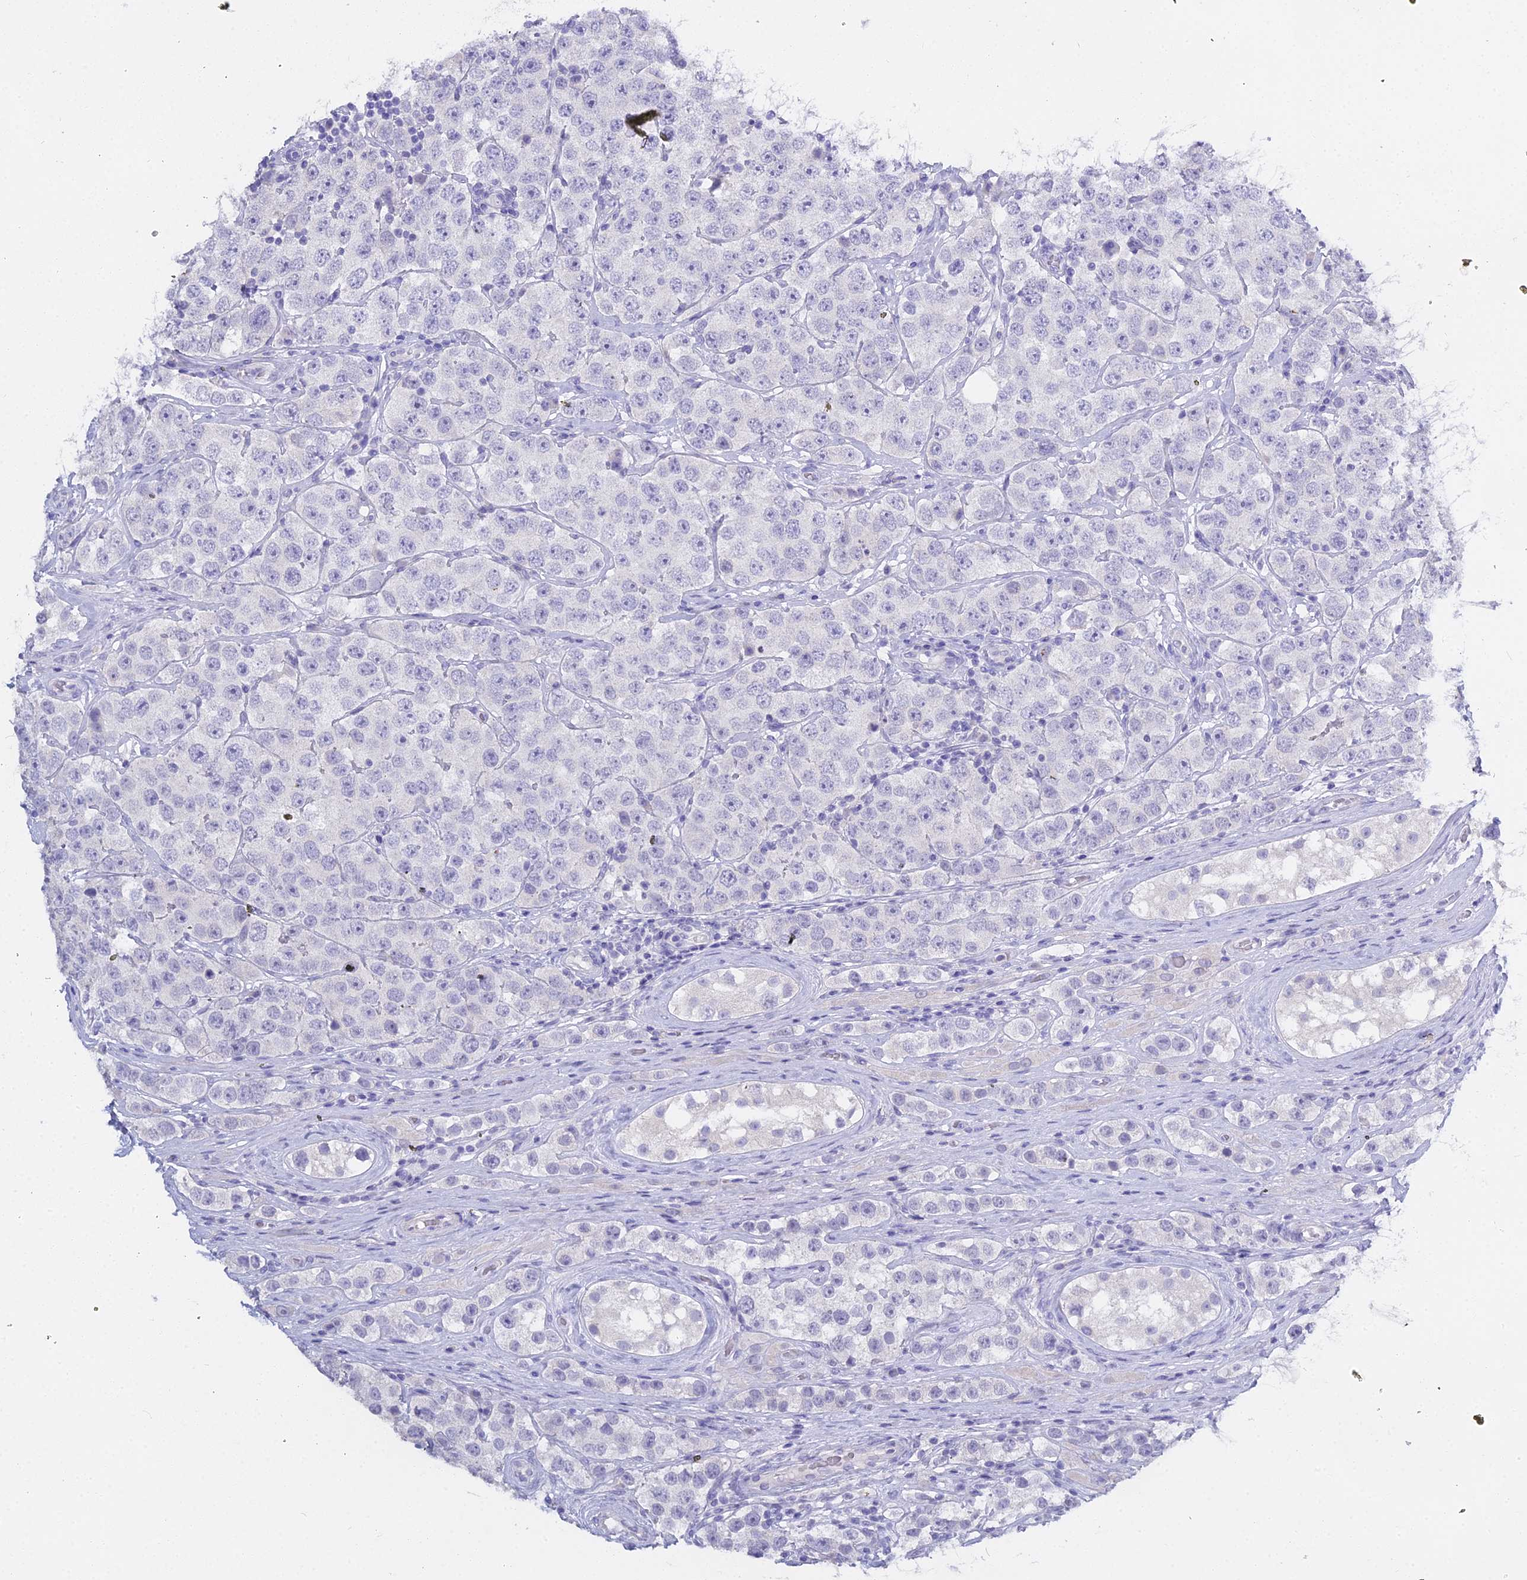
{"staining": {"intensity": "negative", "quantity": "none", "location": "none"}, "tissue": "testis cancer", "cell_type": "Tumor cells", "image_type": "cancer", "snomed": [{"axis": "morphology", "description": "Seminoma, NOS"}, {"axis": "topography", "description": "Testis"}], "caption": "Immunohistochemical staining of human testis seminoma exhibits no significant positivity in tumor cells.", "gene": "S100A7", "patient": {"sex": "male", "age": 28}}